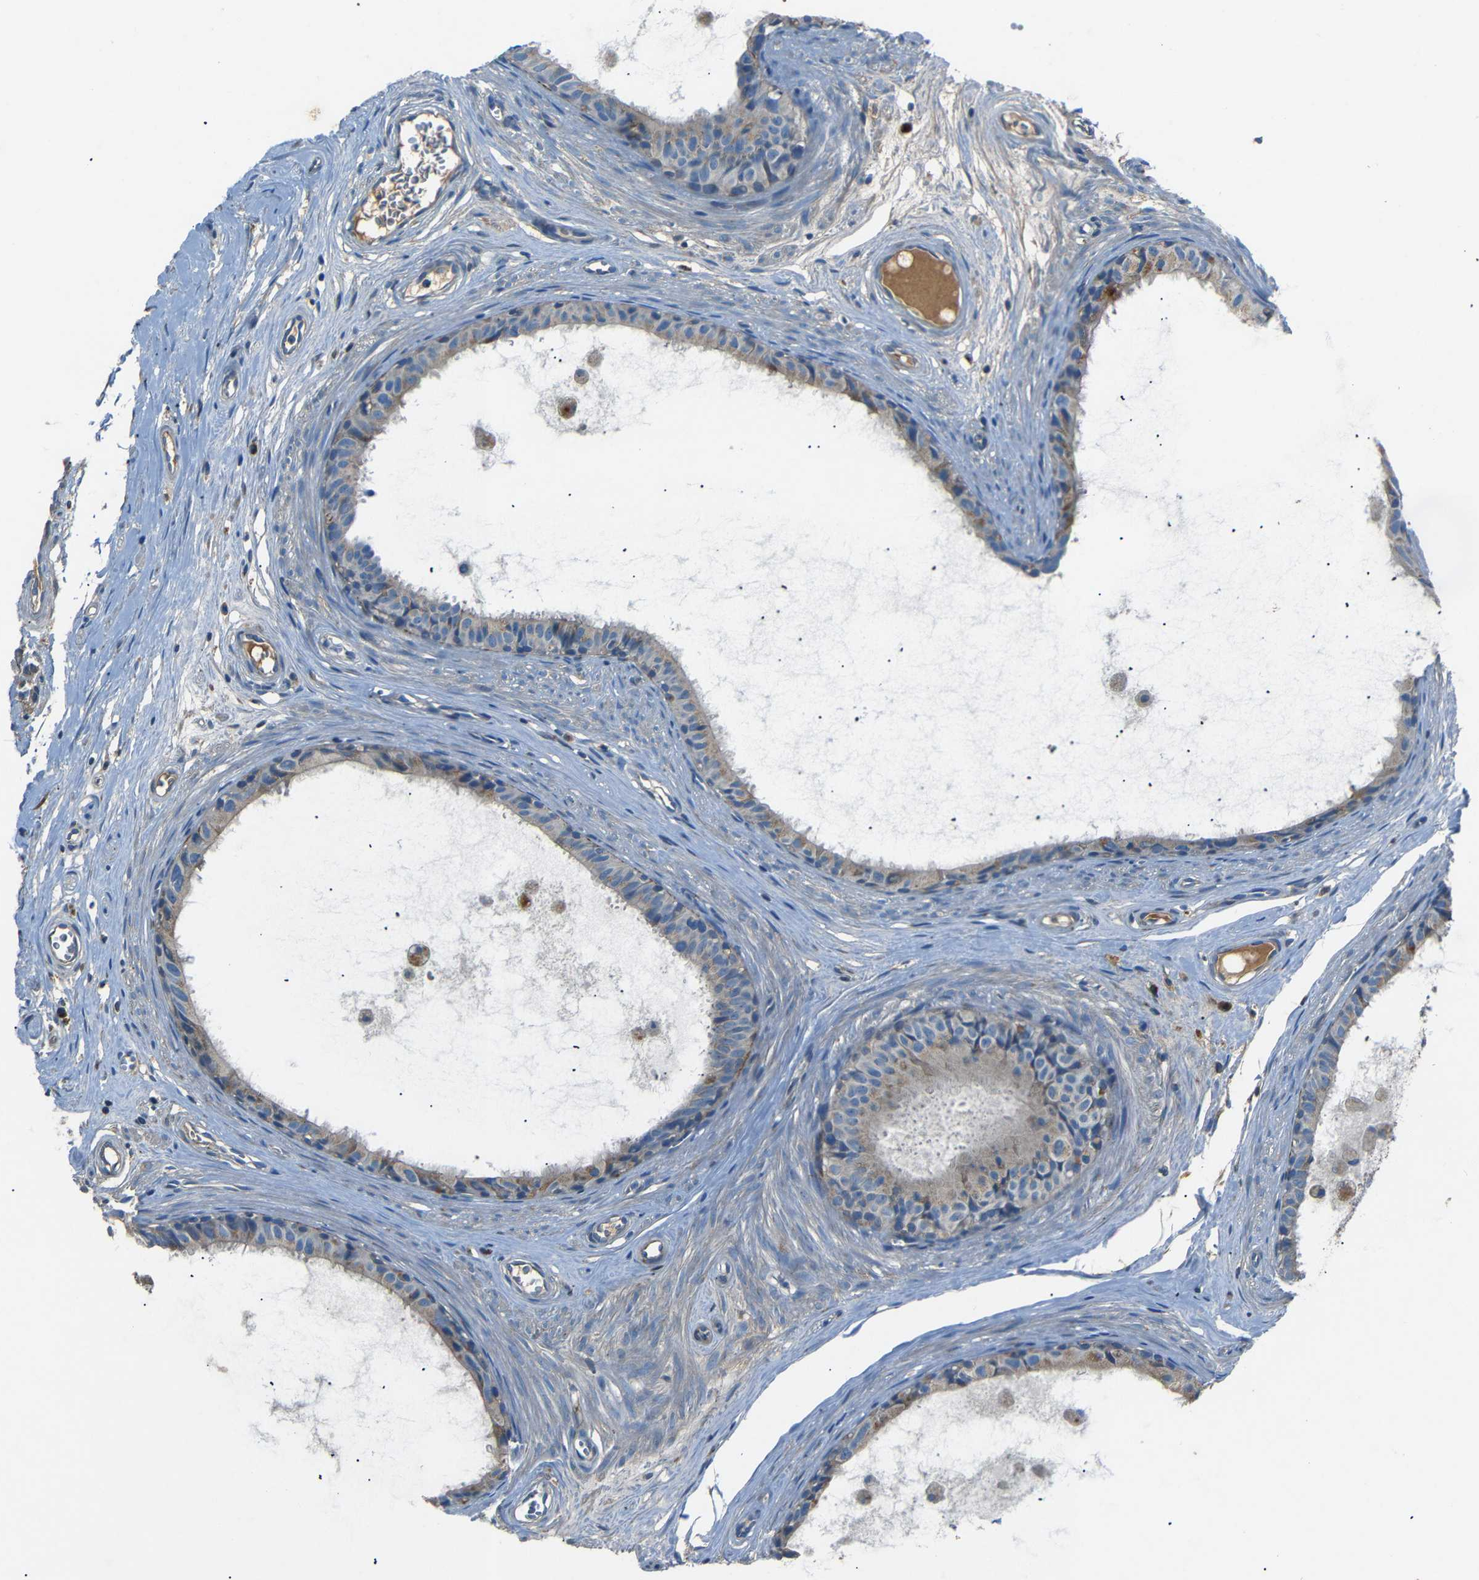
{"staining": {"intensity": "moderate", "quantity": ">75%", "location": "cytoplasmic/membranous"}, "tissue": "epididymis", "cell_type": "Glandular cells", "image_type": "normal", "snomed": [{"axis": "morphology", "description": "Normal tissue, NOS"}, {"axis": "morphology", "description": "Inflammation, NOS"}, {"axis": "topography", "description": "Epididymis"}], "caption": "There is medium levels of moderate cytoplasmic/membranous positivity in glandular cells of normal epididymis, as demonstrated by immunohistochemical staining (brown color).", "gene": "NETO2", "patient": {"sex": "male", "age": 85}}